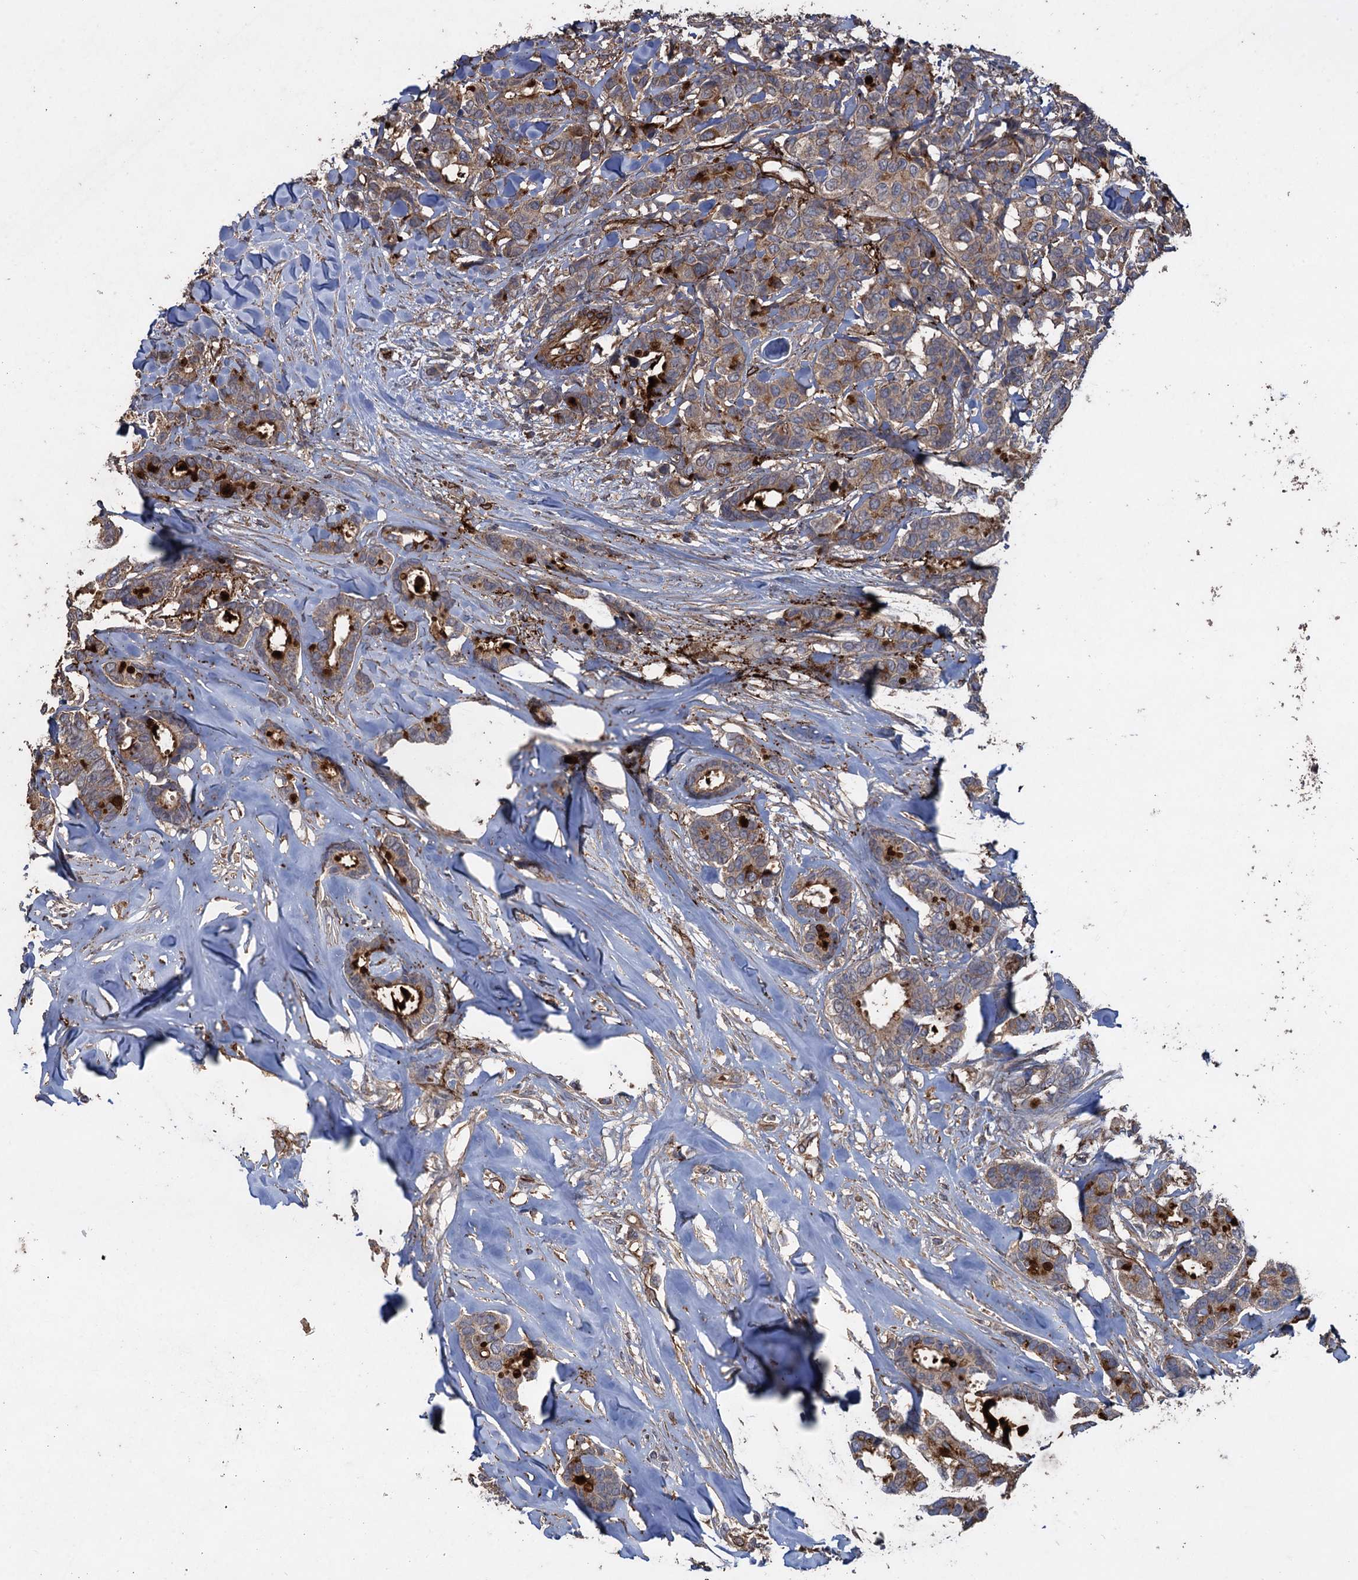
{"staining": {"intensity": "strong", "quantity": "<25%", "location": "cytoplasmic/membranous"}, "tissue": "breast cancer", "cell_type": "Tumor cells", "image_type": "cancer", "snomed": [{"axis": "morphology", "description": "Duct carcinoma"}, {"axis": "topography", "description": "Breast"}], "caption": "A high-resolution micrograph shows immunohistochemistry (IHC) staining of breast cancer, which shows strong cytoplasmic/membranous expression in about <25% of tumor cells.", "gene": "TXNDC11", "patient": {"sex": "female", "age": 87}}